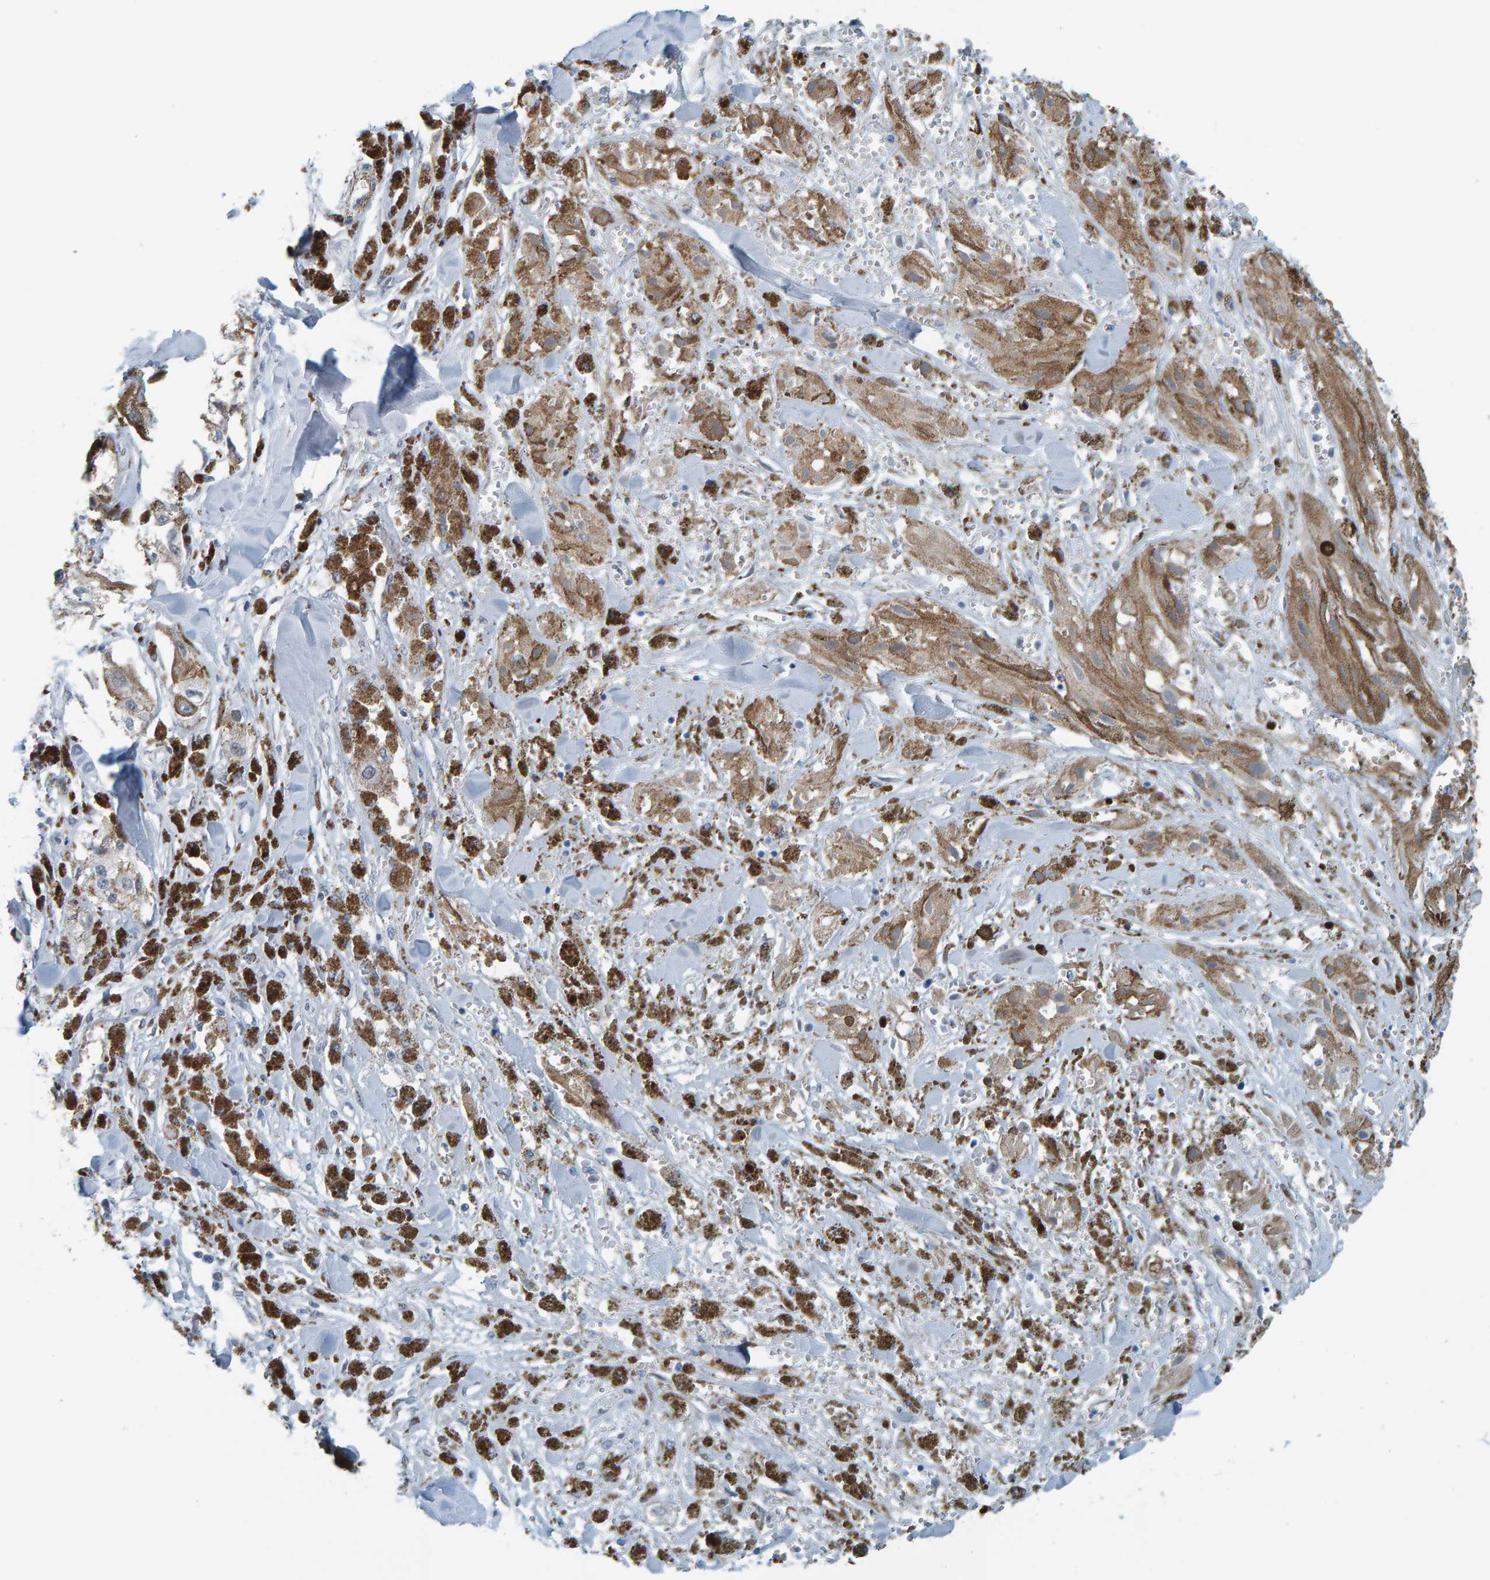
{"staining": {"intensity": "weak", "quantity": "25%-75%", "location": "cytoplasmic/membranous"}, "tissue": "melanoma", "cell_type": "Tumor cells", "image_type": "cancer", "snomed": [{"axis": "morphology", "description": "Malignant melanoma, NOS"}, {"axis": "topography", "description": "Skin"}], "caption": "Immunohistochemical staining of human melanoma shows weak cytoplasmic/membranous protein staining in about 25%-75% of tumor cells.", "gene": "CNP", "patient": {"sex": "male", "age": 88}}